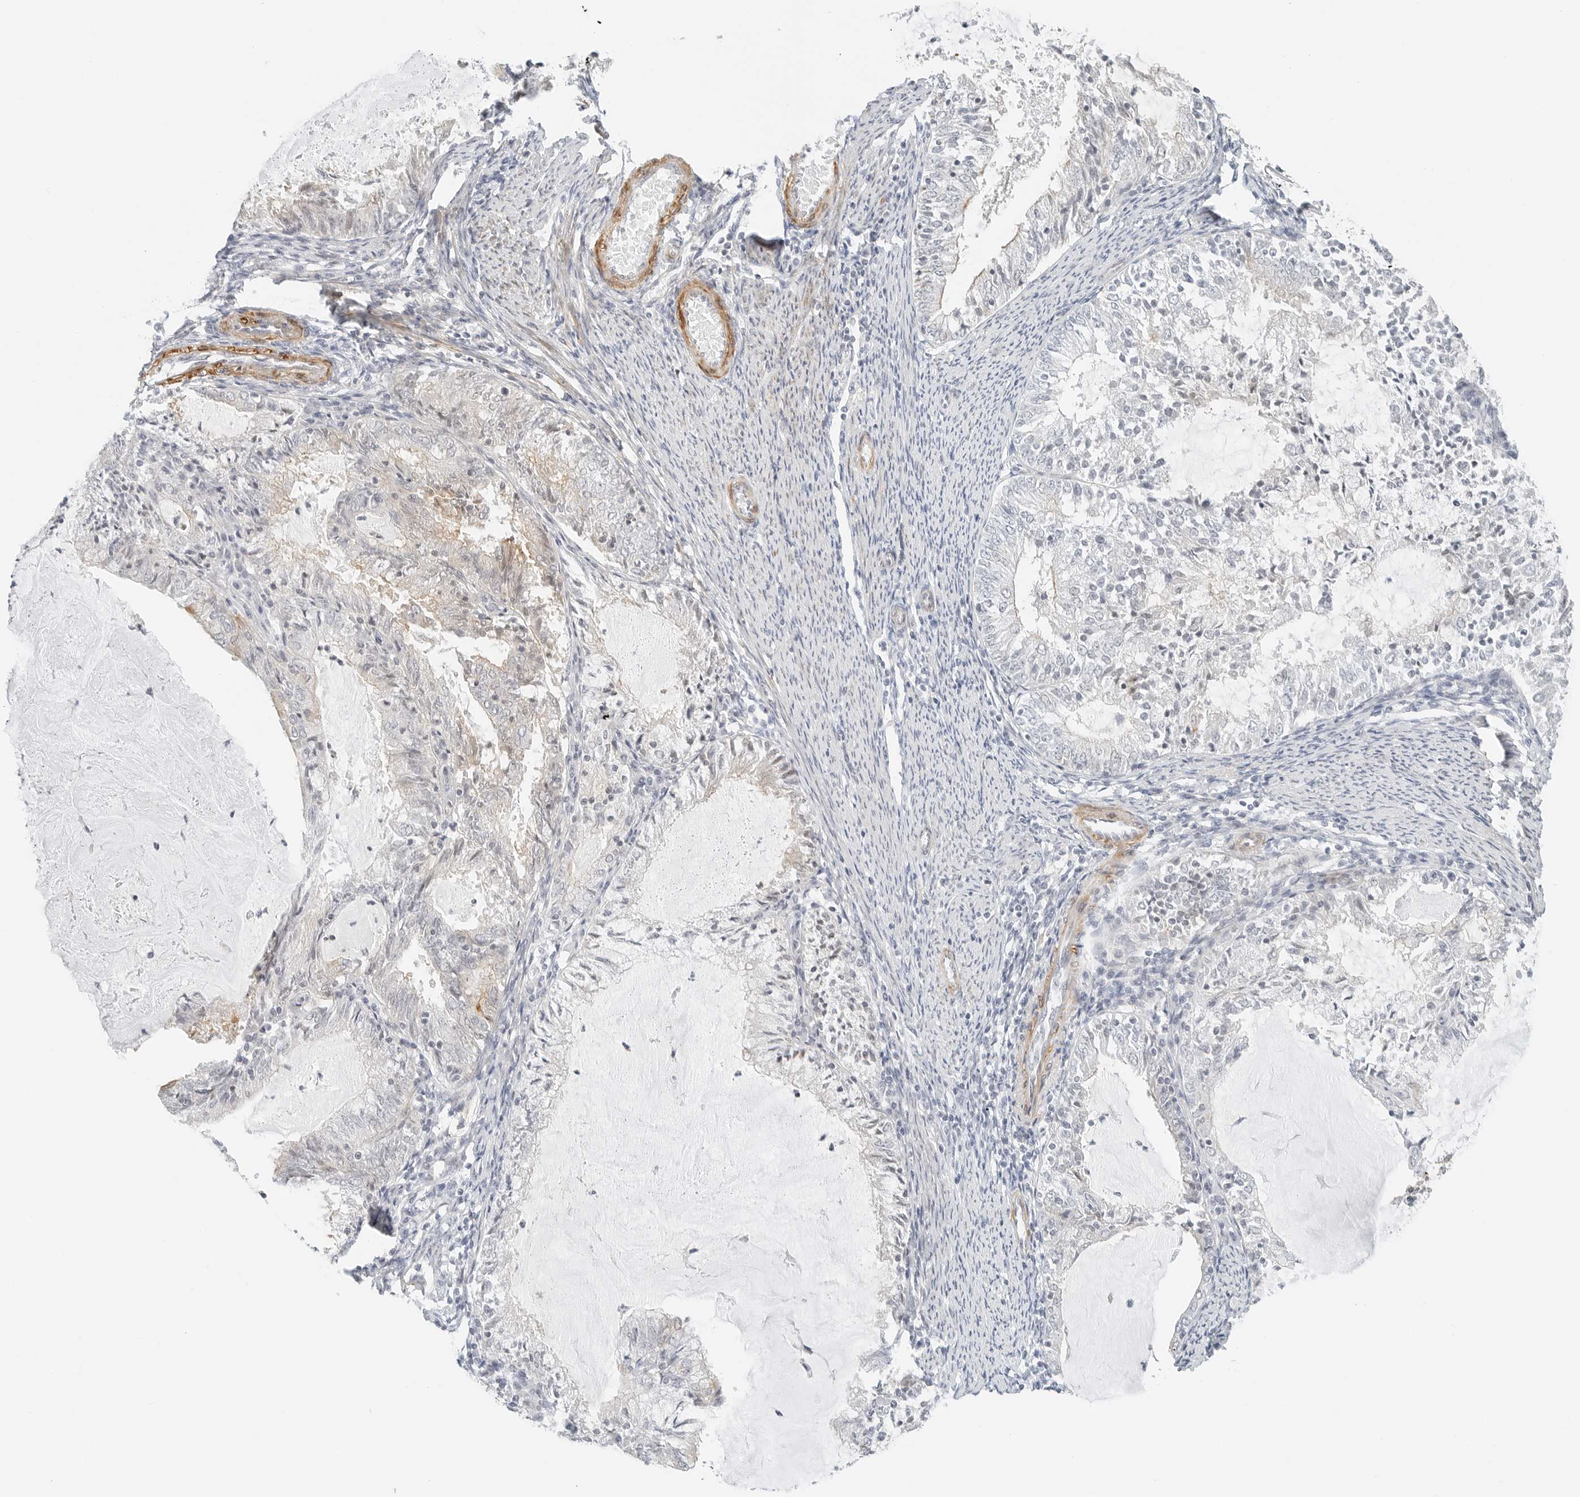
{"staining": {"intensity": "negative", "quantity": "none", "location": "none"}, "tissue": "endometrial cancer", "cell_type": "Tumor cells", "image_type": "cancer", "snomed": [{"axis": "morphology", "description": "Adenocarcinoma, NOS"}, {"axis": "topography", "description": "Endometrium"}], "caption": "This is an immunohistochemistry (IHC) image of human endometrial cancer. There is no staining in tumor cells.", "gene": "IQCC", "patient": {"sex": "female", "age": 57}}